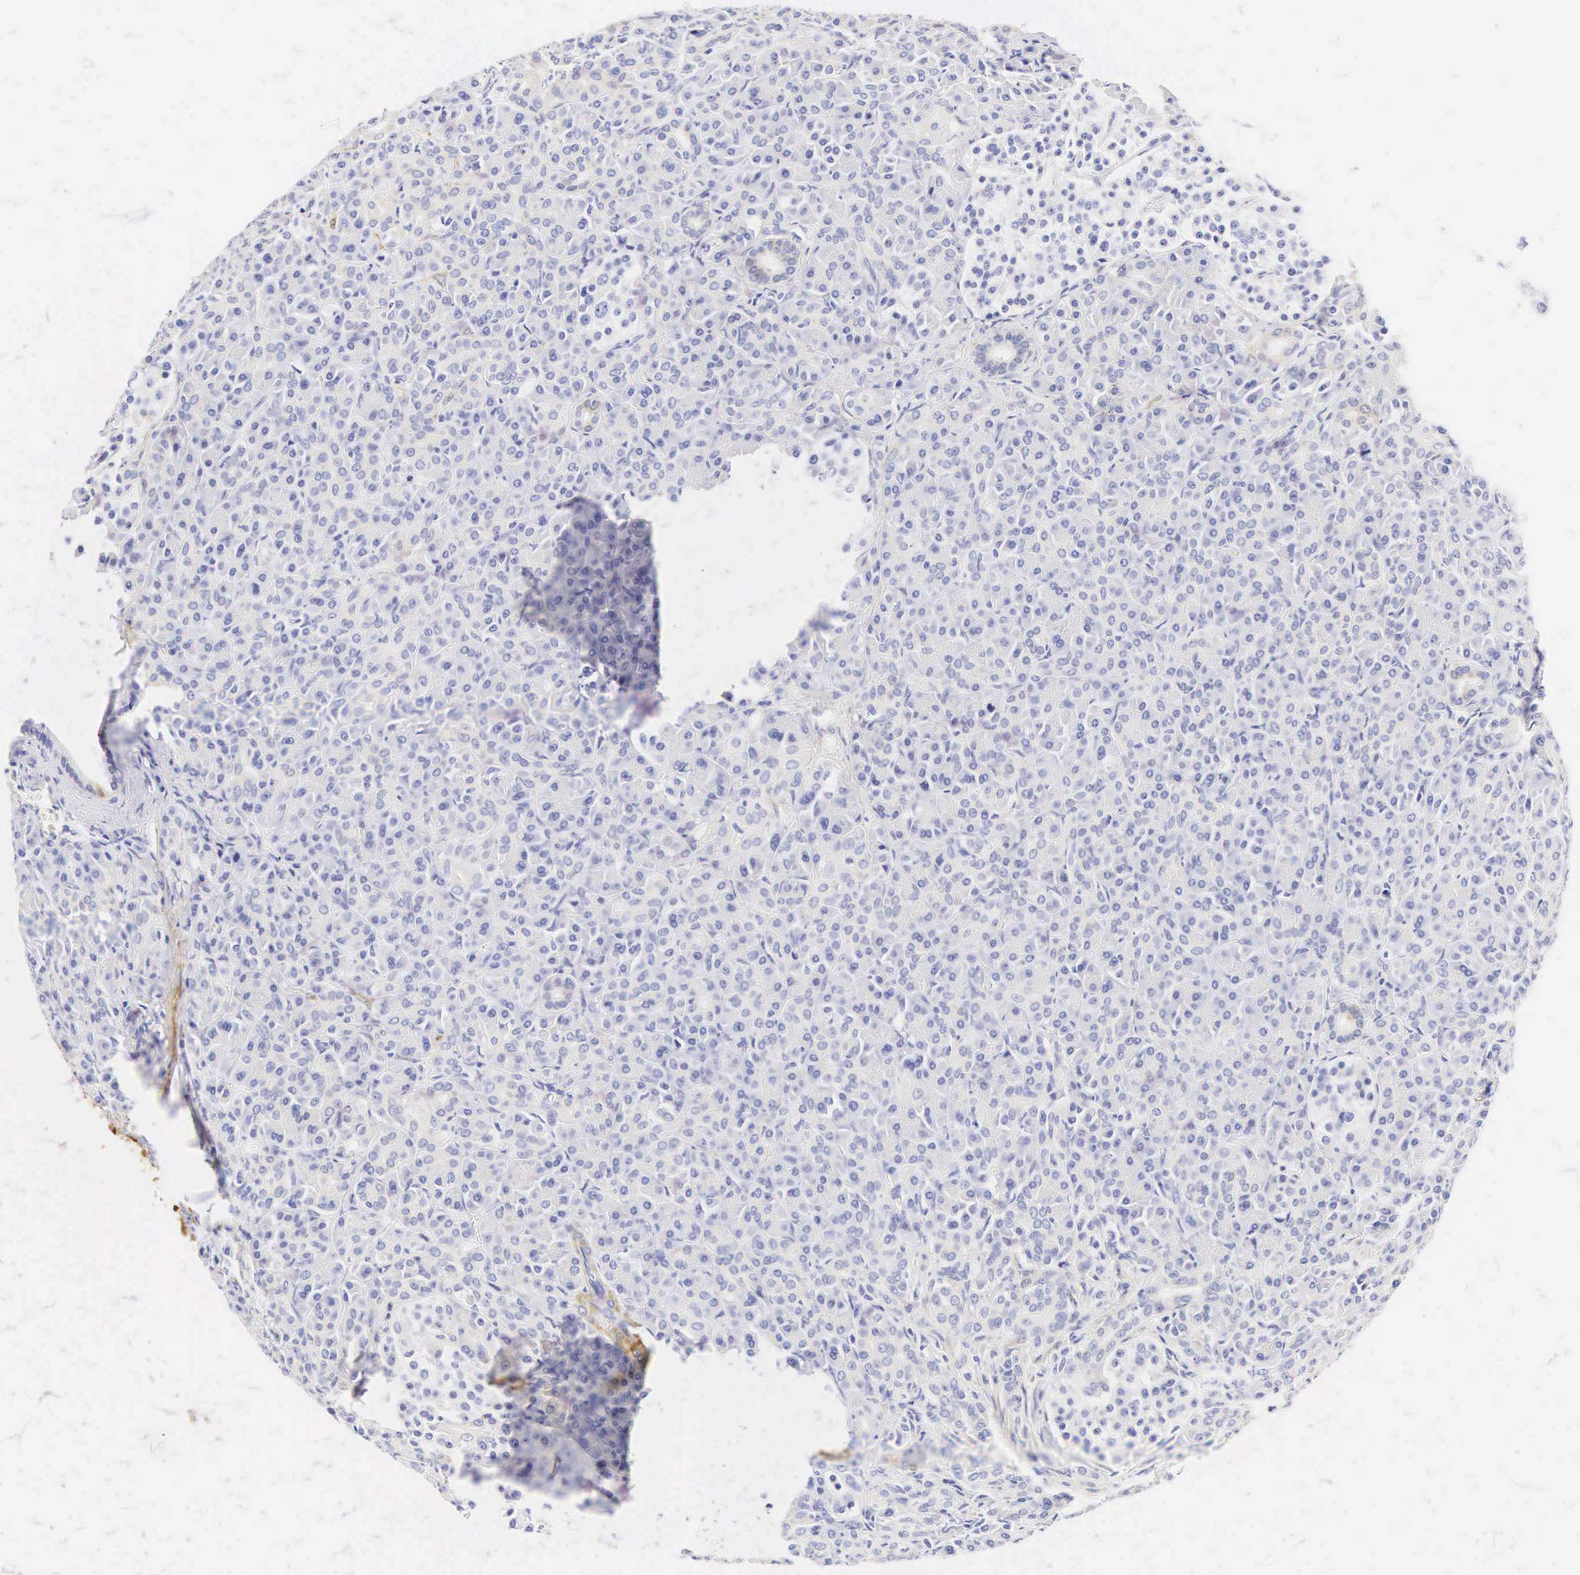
{"staining": {"intensity": "negative", "quantity": "none", "location": "none"}, "tissue": "pancreas", "cell_type": "Exocrine glandular cells", "image_type": "normal", "snomed": [{"axis": "morphology", "description": "Normal tissue, NOS"}, {"axis": "topography", "description": "Lymph node"}, {"axis": "topography", "description": "Pancreas"}], "caption": "Immunohistochemical staining of unremarkable pancreas displays no significant expression in exocrine glandular cells. (DAB (3,3'-diaminobenzidine) IHC with hematoxylin counter stain).", "gene": "CNN1", "patient": {"sex": "male", "age": 59}}